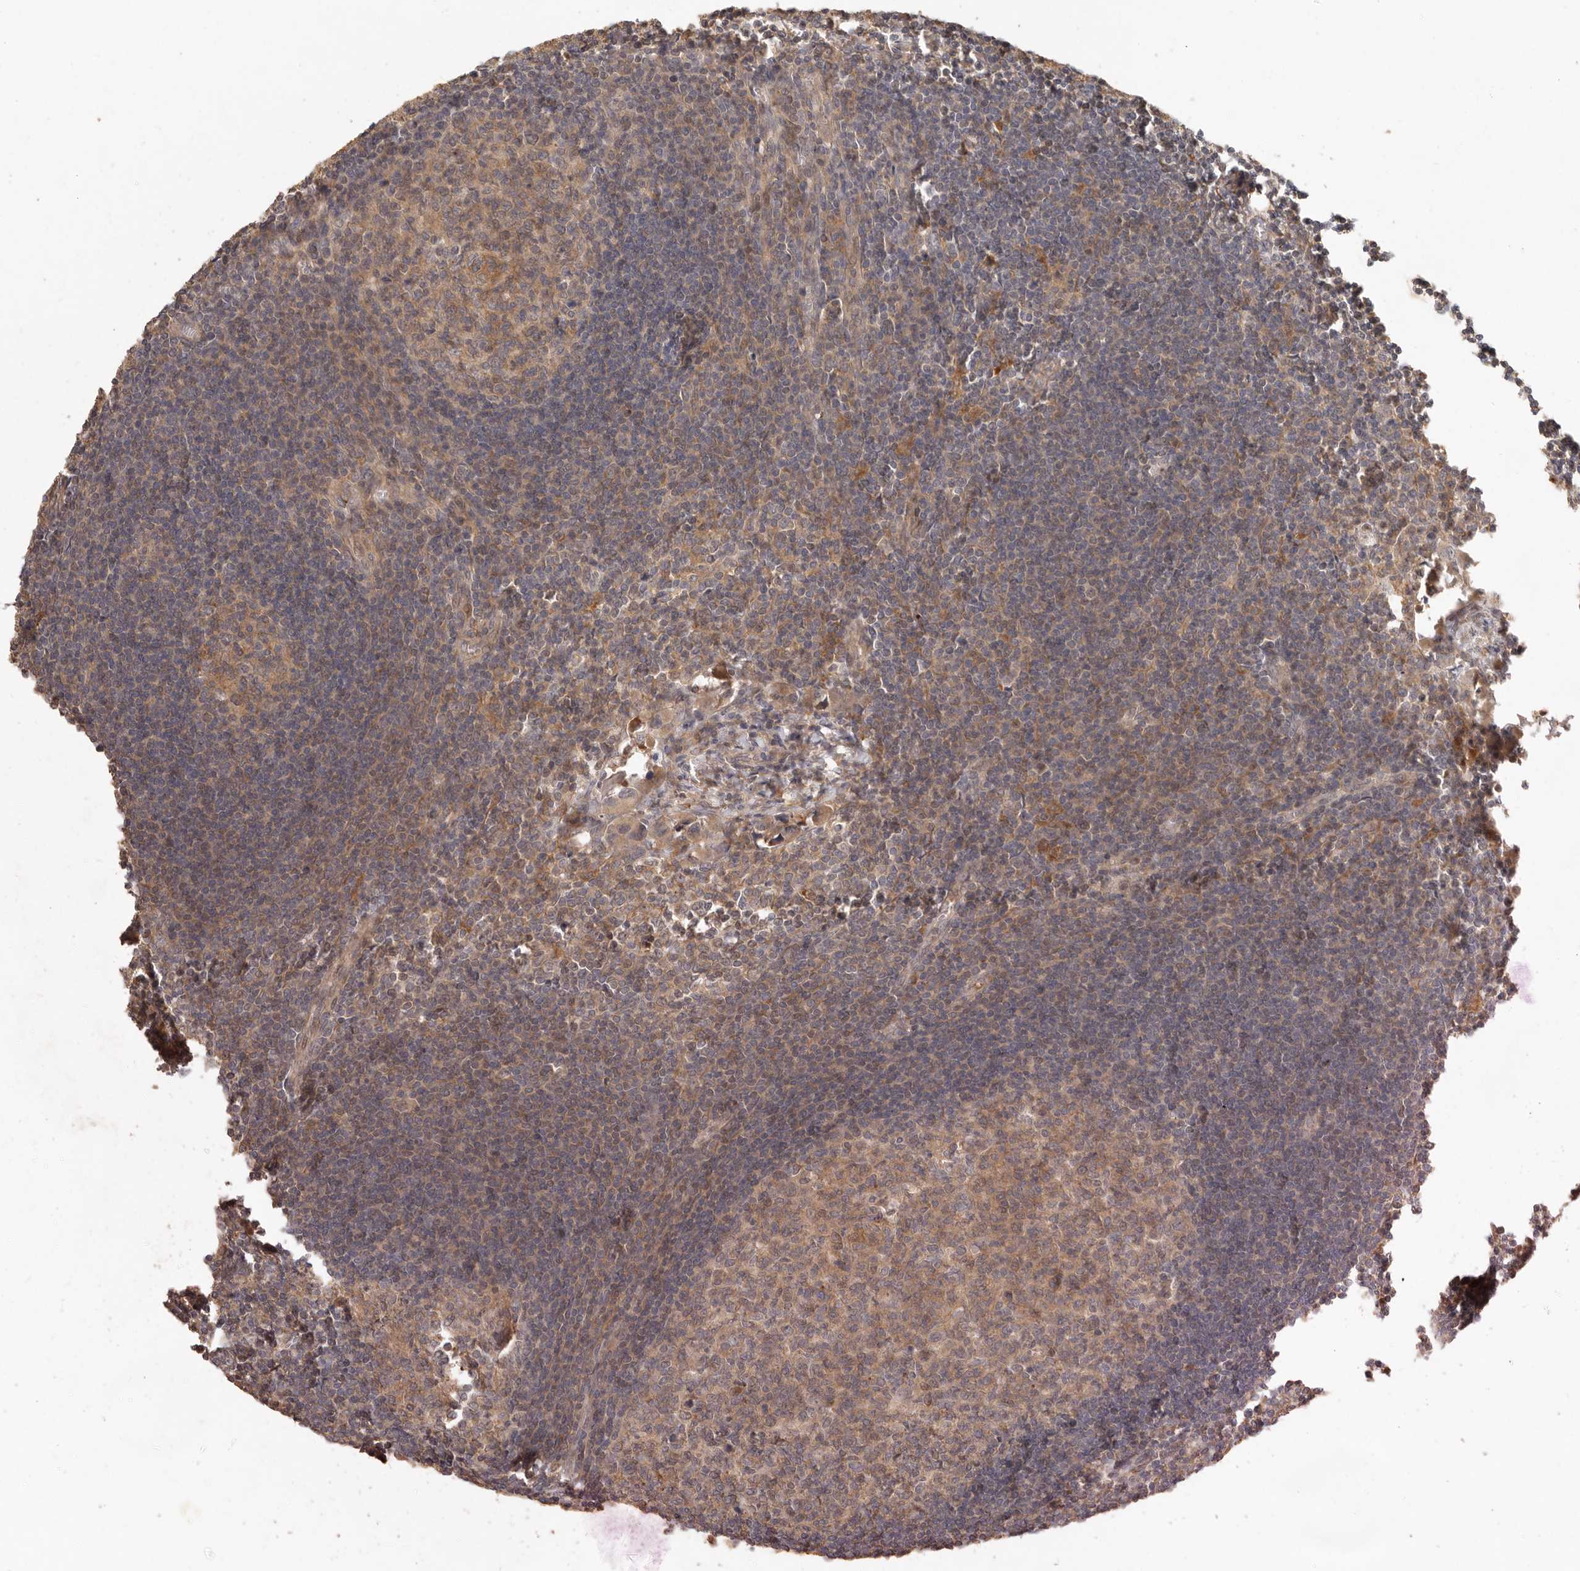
{"staining": {"intensity": "moderate", "quantity": ">75%", "location": "cytoplasmic/membranous"}, "tissue": "lymph node", "cell_type": "Germinal center cells", "image_type": "normal", "snomed": [{"axis": "morphology", "description": "Normal tissue, NOS"}, {"axis": "morphology", "description": "Malignant melanoma, Metastatic site"}, {"axis": "topography", "description": "Lymph node"}], "caption": "Lymph node stained with DAB immunohistochemistry (IHC) shows medium levels of moderate cytoplasmic/membranous positivity in approximately >75% of germinal center cells.", "gene": "VIPR1", "patient": {"sex": "male", "age": 41}}